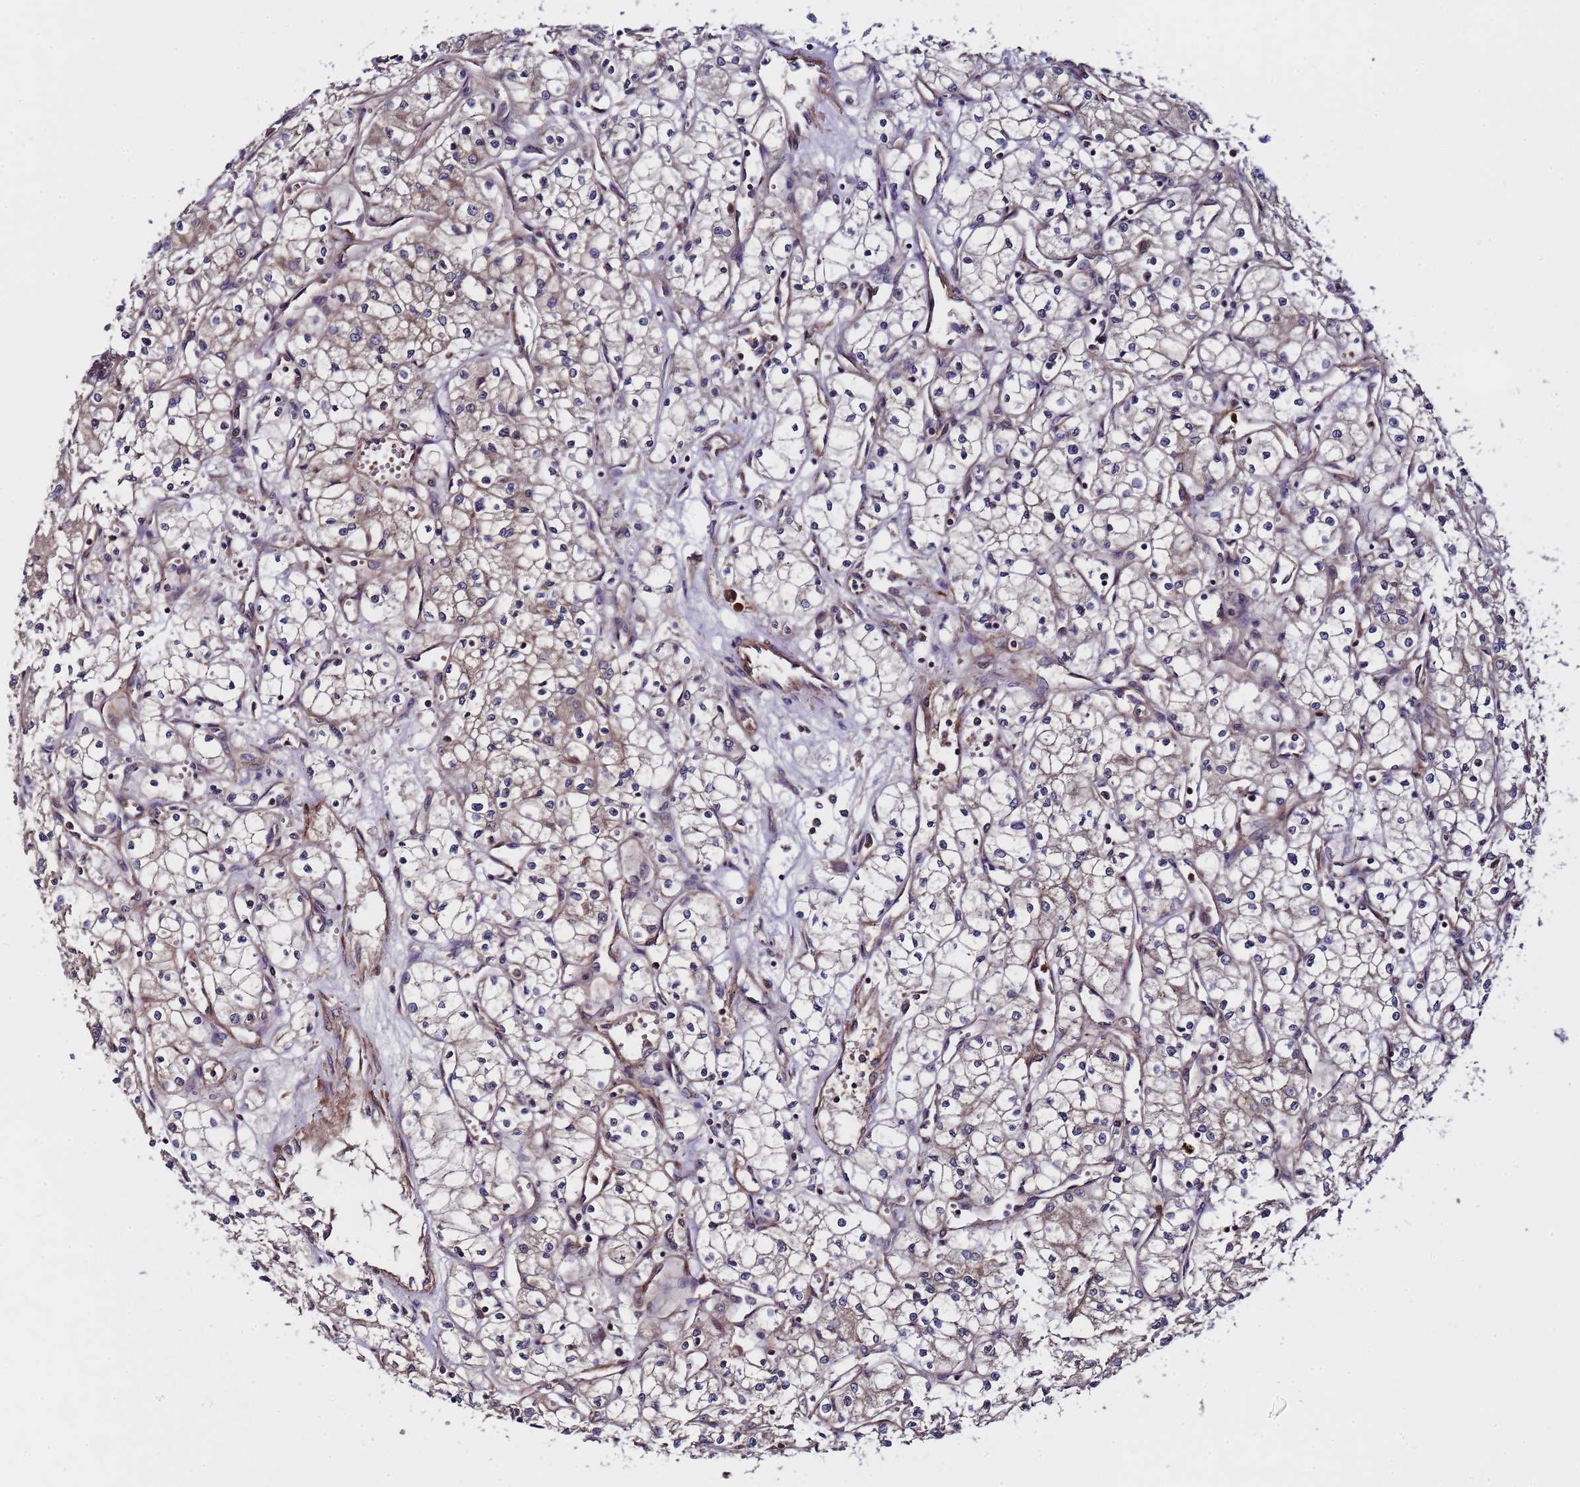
{"staining": {"intensity": "weak", "quantity": "<25%", "location": "cytoplasmic/membranous"}, "tissue": "renal cancer", "cell_type": "Tumor cells", "image_type": "cancer", "snomed": [{"axis": "morphology", "description": "Adenocarcinoma, NOS"}, {"axis": "topography", "description": "Kidney"}], "caption": "Immunohistochemistry micrograph of neoplastic tissue: adenocarcinoma (renal) stained with DAB demonstrates no significant protein expression in tumor cells.", "gene": "GSTCD", "patient": {"sex": "male", "age": 59}}